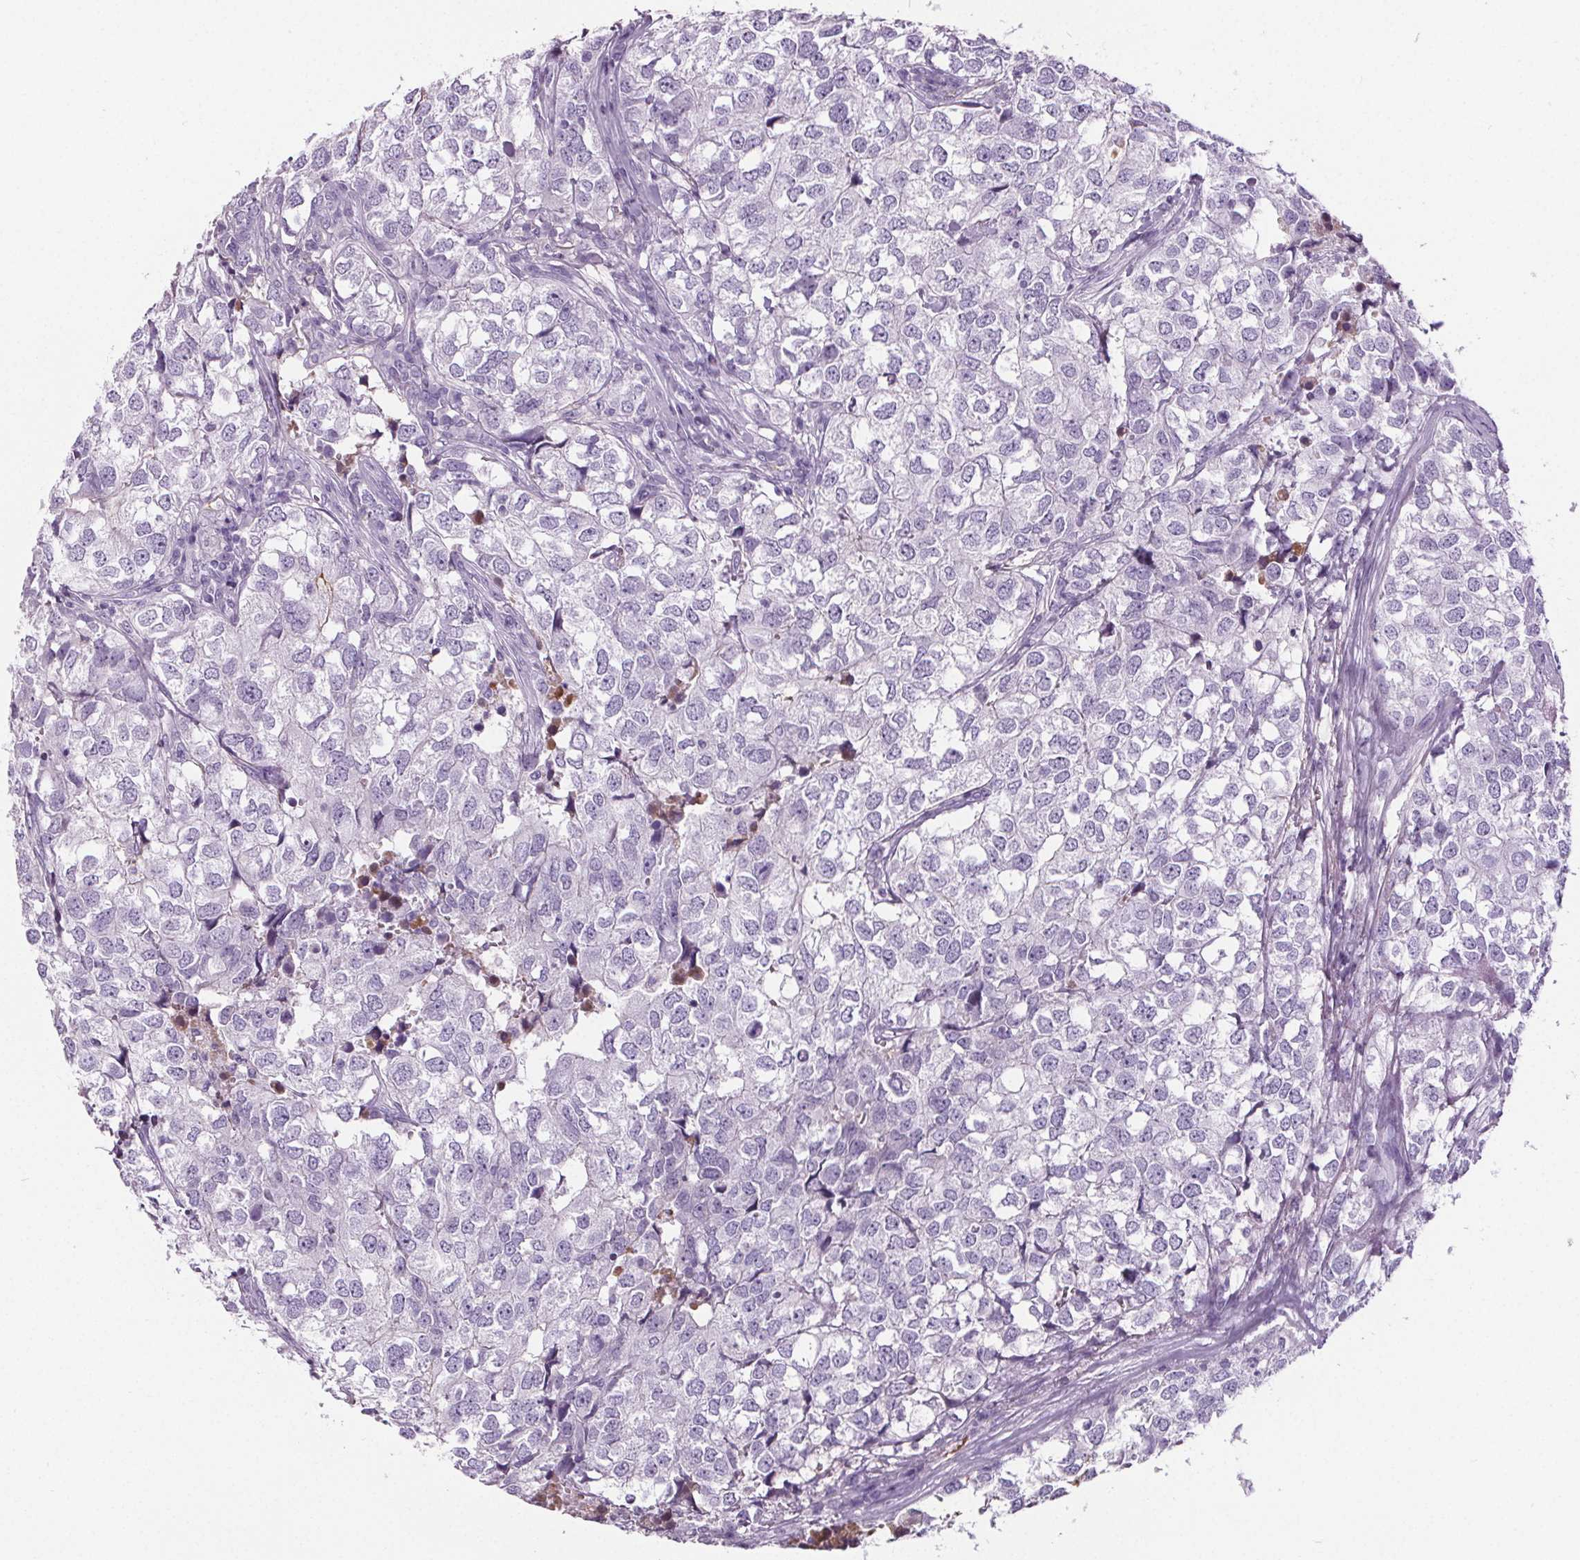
{"staining": {"intensity": "negative", "quantity": "none", "location": "none"}, "tissue": "breast cancer", "cell_type": "Tumor cells", "image_type": "cancer", "snomed": [{"axis": "morphology", "description": "Duct carcinoma"}, {"axis": "topography", "description": "Breast"}], "caption": "A photomicrograph of breast cancer stained for a protein reveals no brown staining in tumor cells.", "gene": "CD5L", "patient": {"sex": "female", "age": 30}}